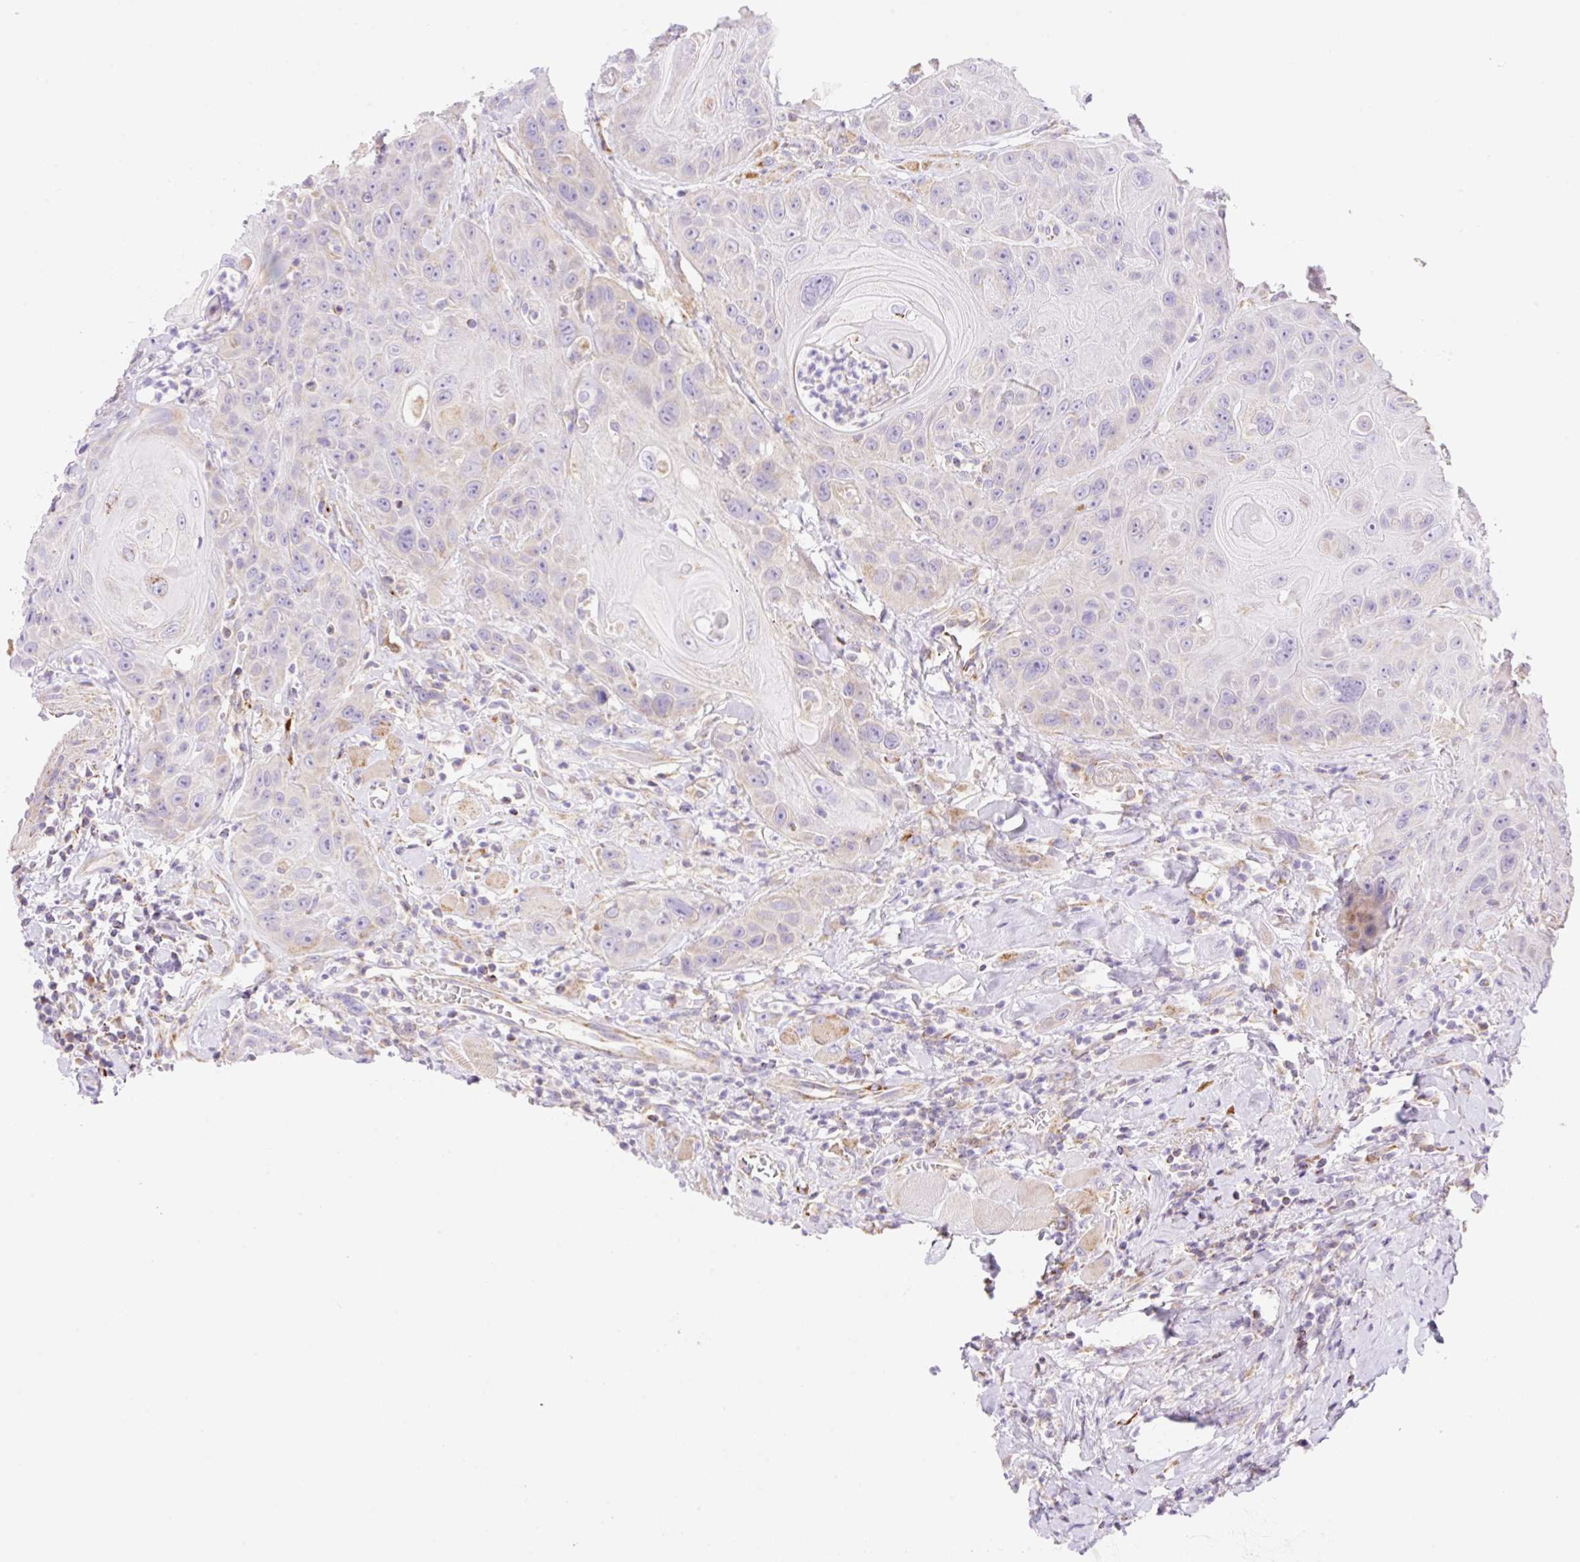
{"staining": {"intensity": "moderate", "quantity": "<25%", "location": "cytoplasmic/membranous"}, "tissue": "head and neck cancer", "cell_type": "Tumor cells", "image_type": "cancer", "snomed": [{"axis": "morphology", "description": "Squamous cell carcinoma, NOS"}, {"axis": "topography", "description": "Head-Neck"}], "caption": "Immunohistochemistry micrograph of neoplastic tissue: human head and neck squamous cell carcinoma stained using immunohistochemistry shows low levels of moderate protein expression localized specifically in the cytoplasmic/membranous of tumor cells, appearing as a cytoplasmic/membranous brown color.", "gene": "ETNK2", "patient": {"sex": "female", "age": 59}}